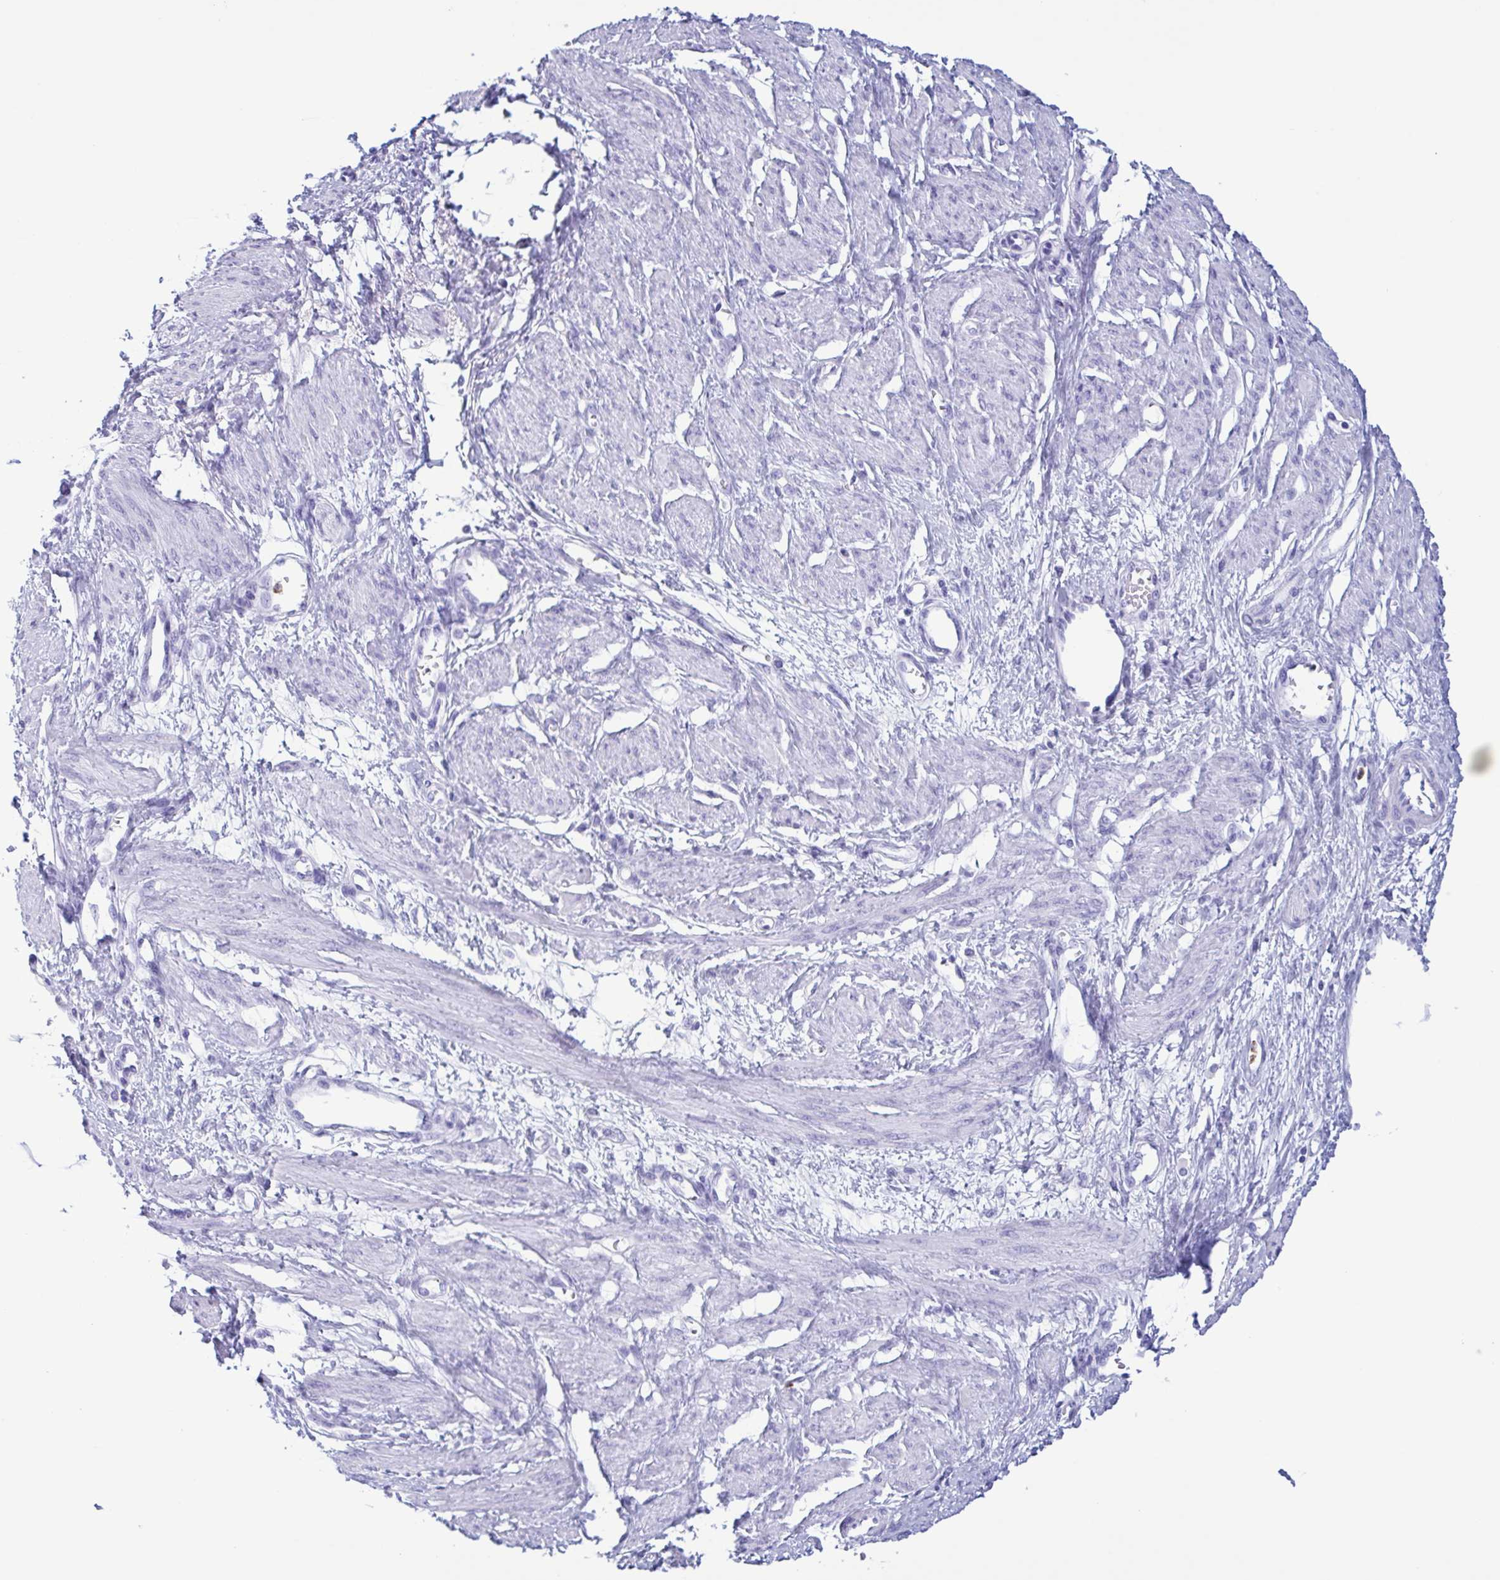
{"staining": {"intensity": "negative", "quantity": "none", "location": "none"}, "tissue": "smooth muscle", "cell_type": "Smooth muscle cells", "image_type": "normal", "snomed": [{"axis": "morphology", "description": "Normal tissue, NOS"}, {"axis": "topography", "description": "Smooth muscle"}, {"axis": "topography", "description": "Uterus"}], "caption": "Immunohistochemical staining of unremarkable human smooth muscle displays no significant staining in smooth muscle cells. (DAB IHC, high magnification).", "gene": "LTF", "patient": {"sex": "female", "age": 39}}